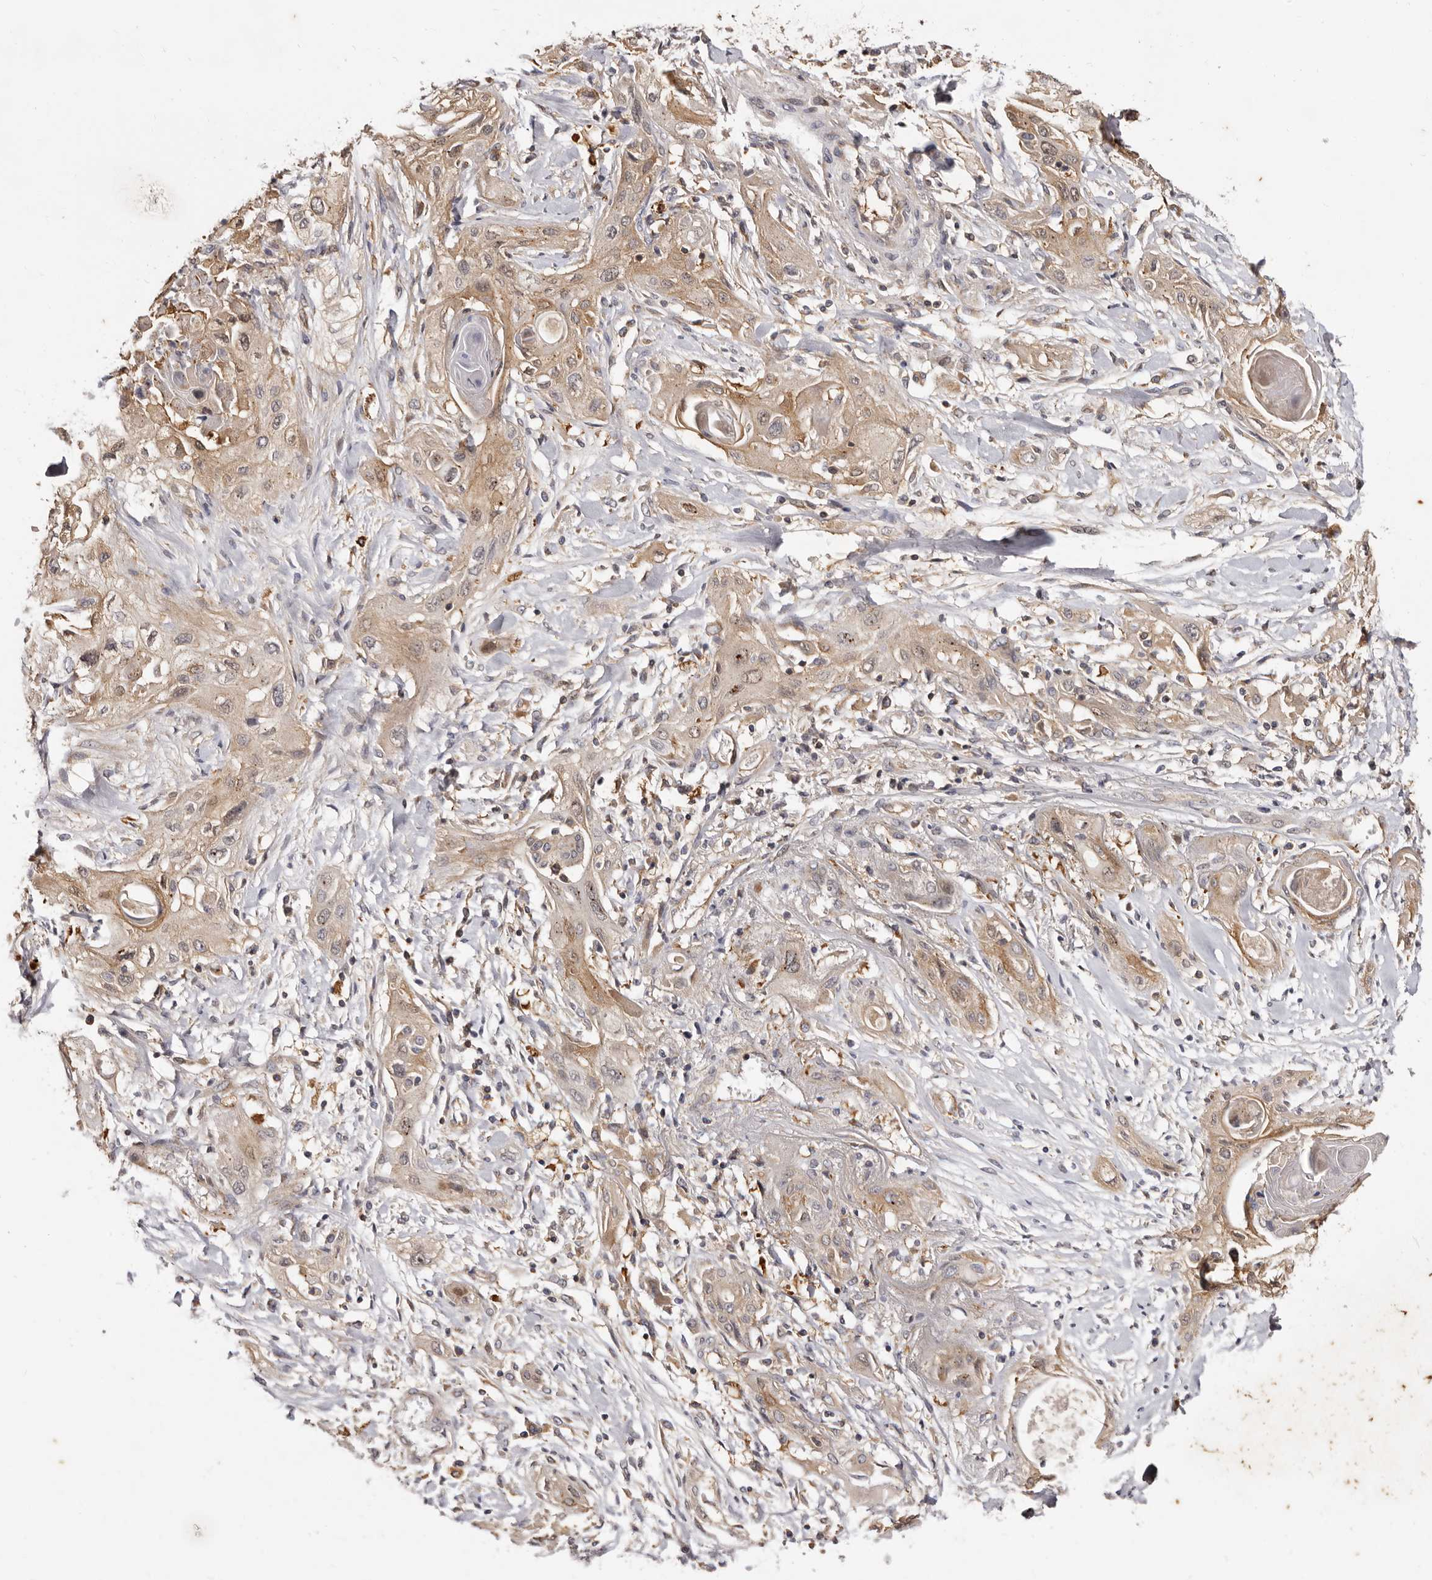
{"staining": {"intensity": "weak", "quantity": ">75%", "location": "cytoplasmic/membranous"}, "tissue": "lung cancer", "cell_type": "Tumor cells", "image_type": "cancer", "snomed": [{"axis": "morphology", "description": "Squamous cell carcinoma, NOS"}, {"axis": "topography", "description": "Lung"}], "caption": "The image displays staining of lung cancer (squamous cell carcinoma), revealing weak cytoplasmic/membranous protein expression (brown color) within tumor cells. (Brightfield microscopy of DAB IHC at high magnification).", "gene": "ADAMTS20", "patient": {"sex": "female", "age": 47}}